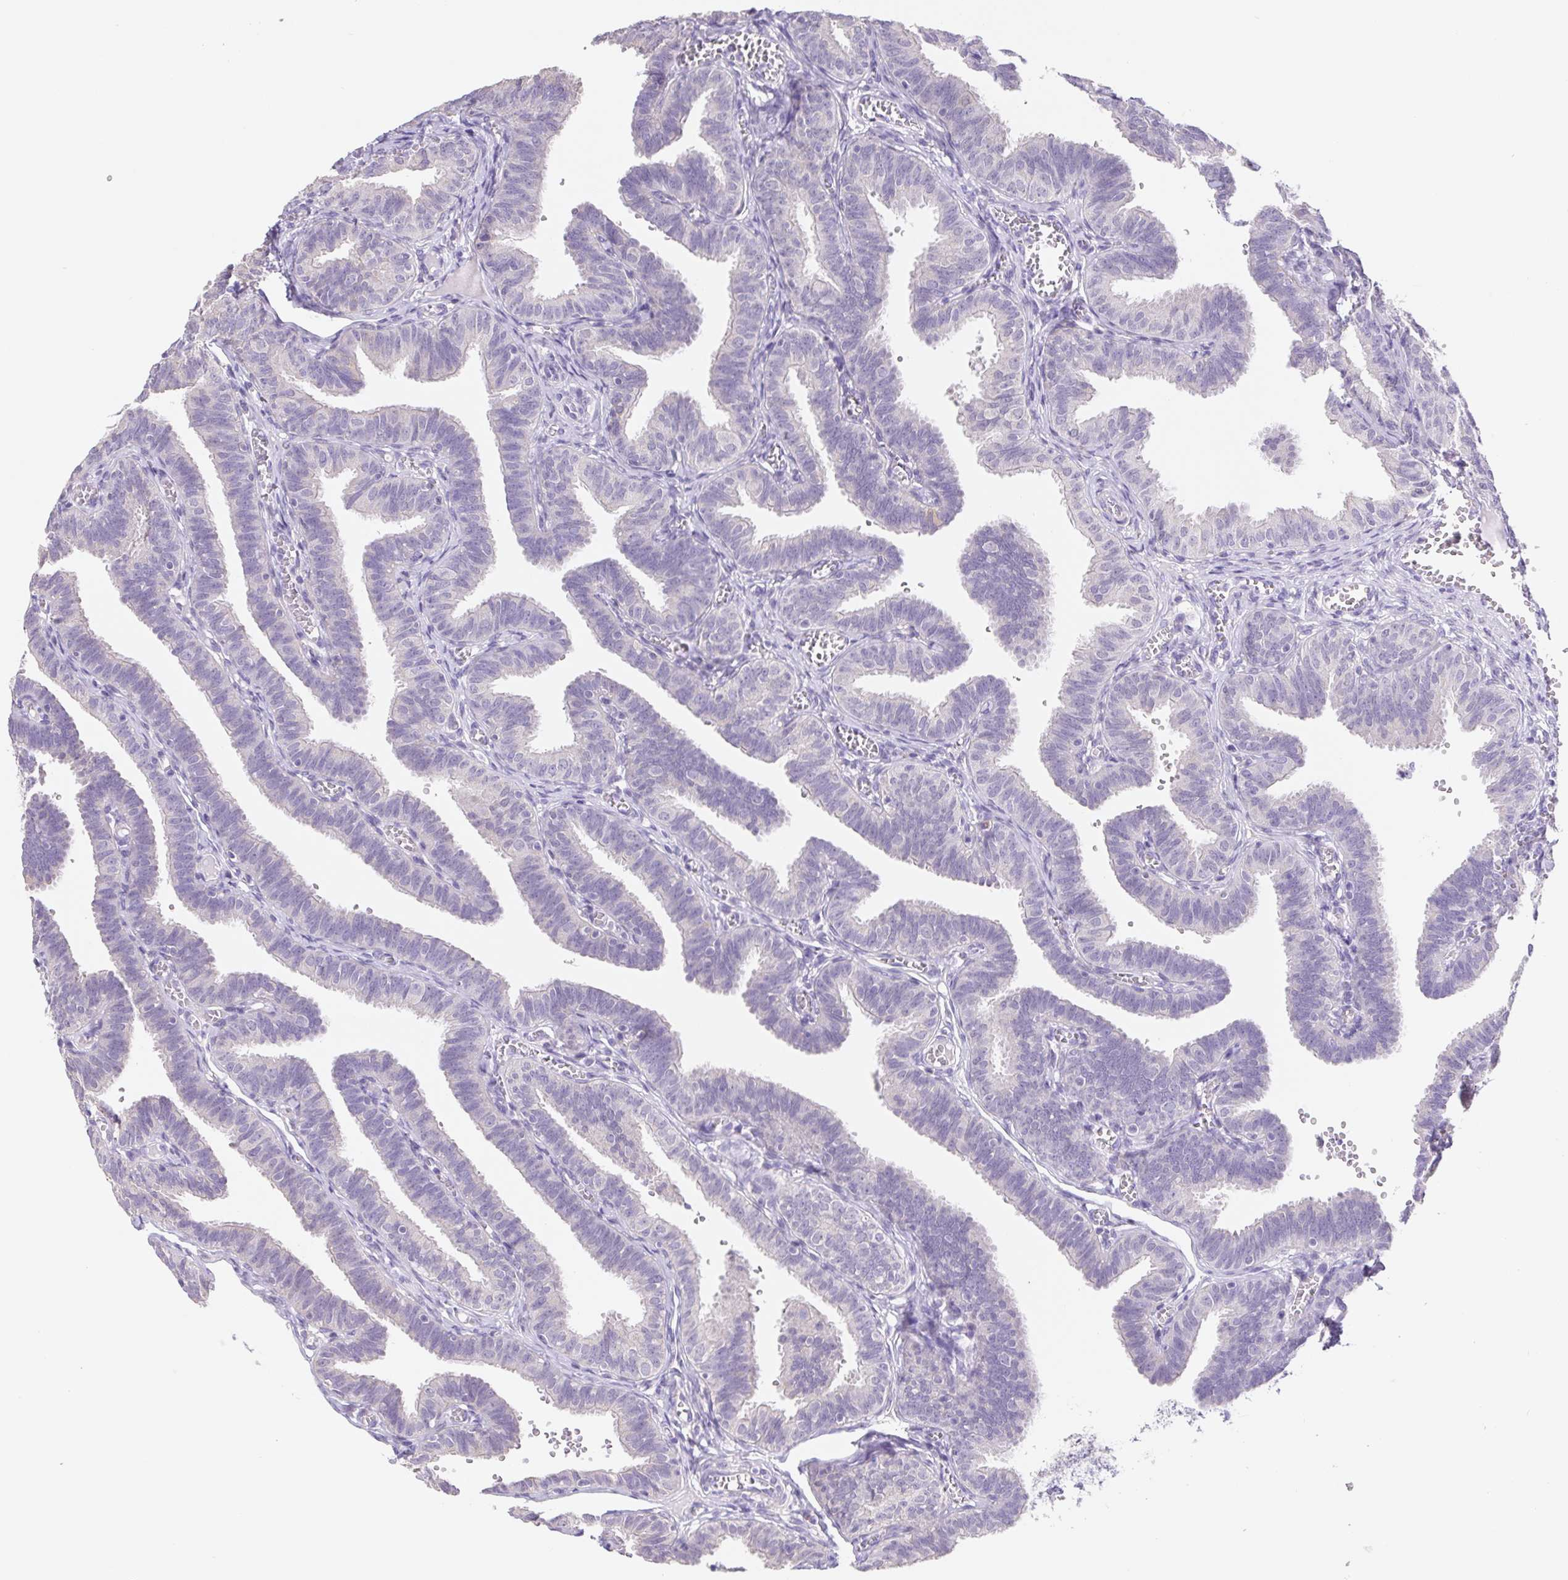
{"staining": {"intensity": "negative", "quantity": "none", "location": "none"}, "tissue": "fallopian tube", "cell_type": "Glandular cells", "image_type": "normal", "snomed": [{"axis": "morphology", "description": "Normal tissue, NOS"}, {"axis": "topography", "description": "Fallopian tube"}], "caption": "Glandular cells are negative for protein expression in benign human fallopian tube. Brightfield microscopy of immunohistochemistry stained with DAB (3,3'-diaminobenzidine) (brown) and hematoxylin (blue), captured at high magnification.", "gene": "FKBP6", "patient": {"sex": "female", "age": 25}}